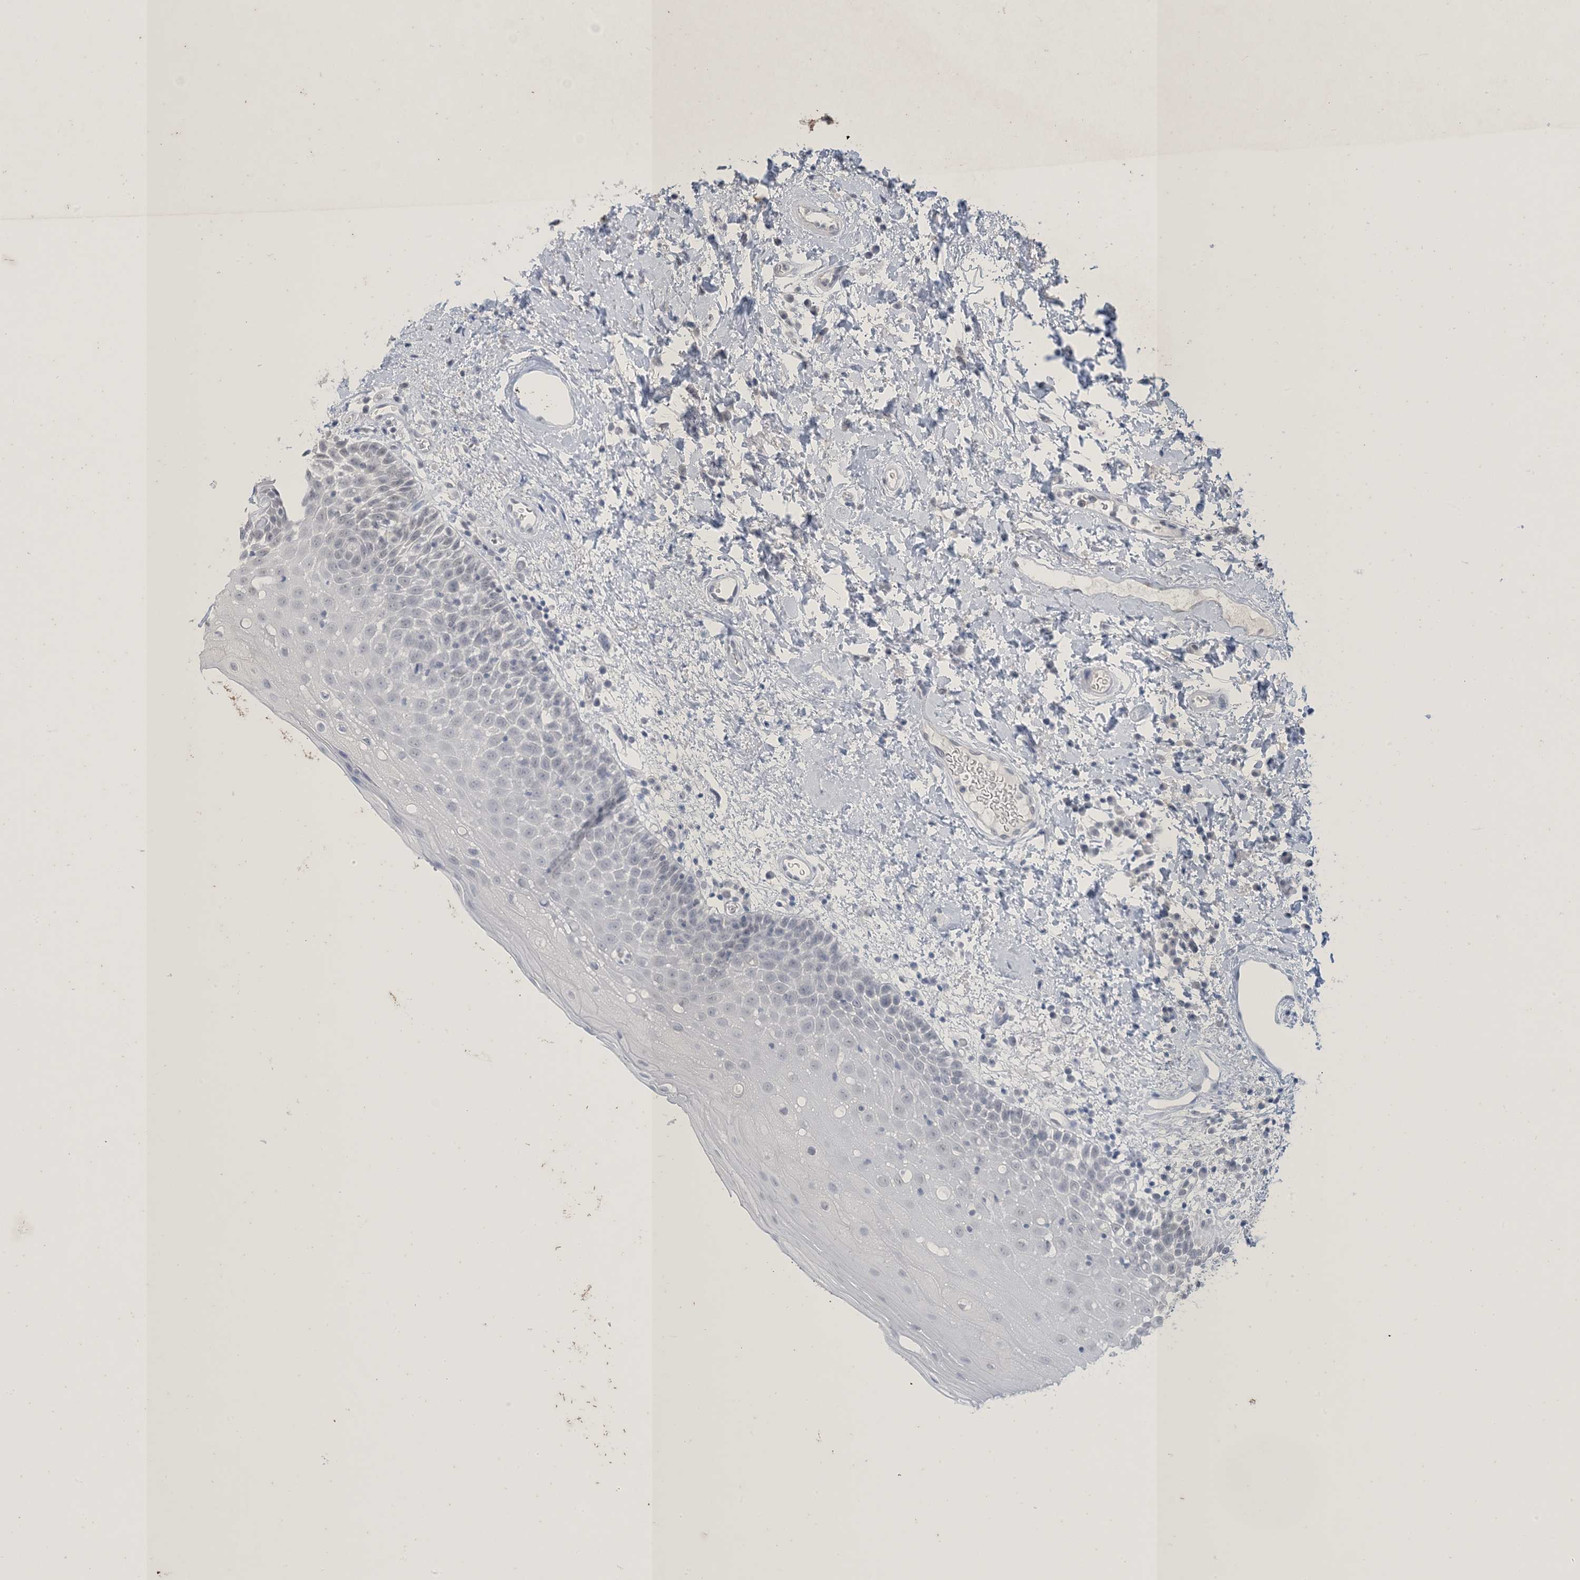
{"staining": {"intensity": "weak", "quantity": "<25%", "location": "nuclear"}, "tissue": "oral mucosa", "cell_type": "Squamous epithelial cells", "image_type": "normal", "snomed": [{"axis": "morphology", "description": "Normal tissue, NOS"}, {"axis": "topography", "description": "Oral tissue"}], "caption": "The IHC photomicrograph has no significant expression in squamous epithelial cells of oral mucosa.", "gene": "ZNF674", "patient": {"sex": "male", "age": 74}}